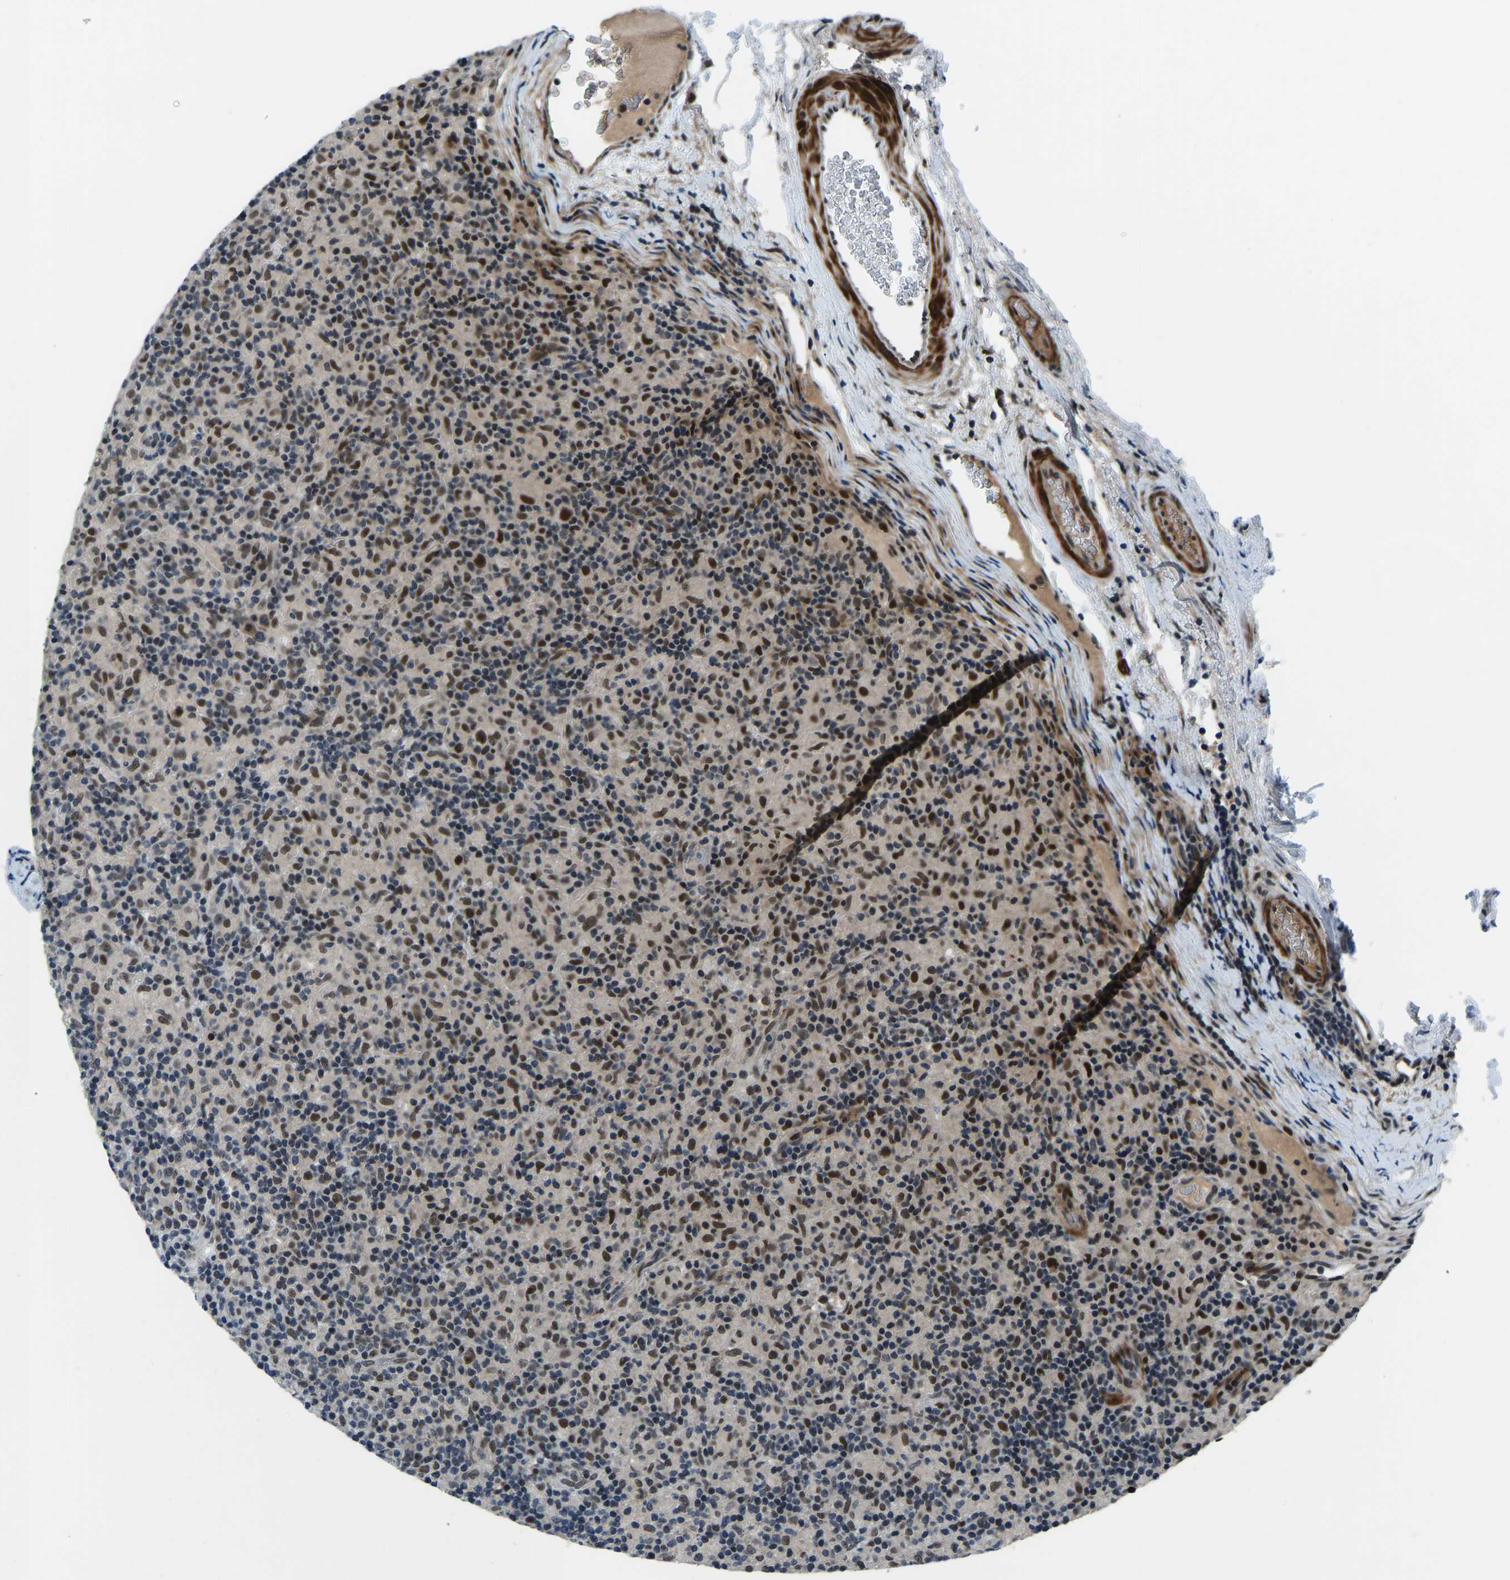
{"staining": {"intensity": "strong", "quantity": "25%-75%", "location": "nuclear"}, "tissue": "lymphoma", "cell_type": "Tumor cells", "image_type": "cancer", "snomed": [{"axis": "morphology", "description": "Hodgkin's disease, NOS"}, {"axis": "topography", "description": "Lymph node"}], "caption": "A brown stain highlights strong nuclear expression of a protein in lymphoma tumor cells.", "gene": "RLIM", "patient": {"sex": "male", "age": 70}}